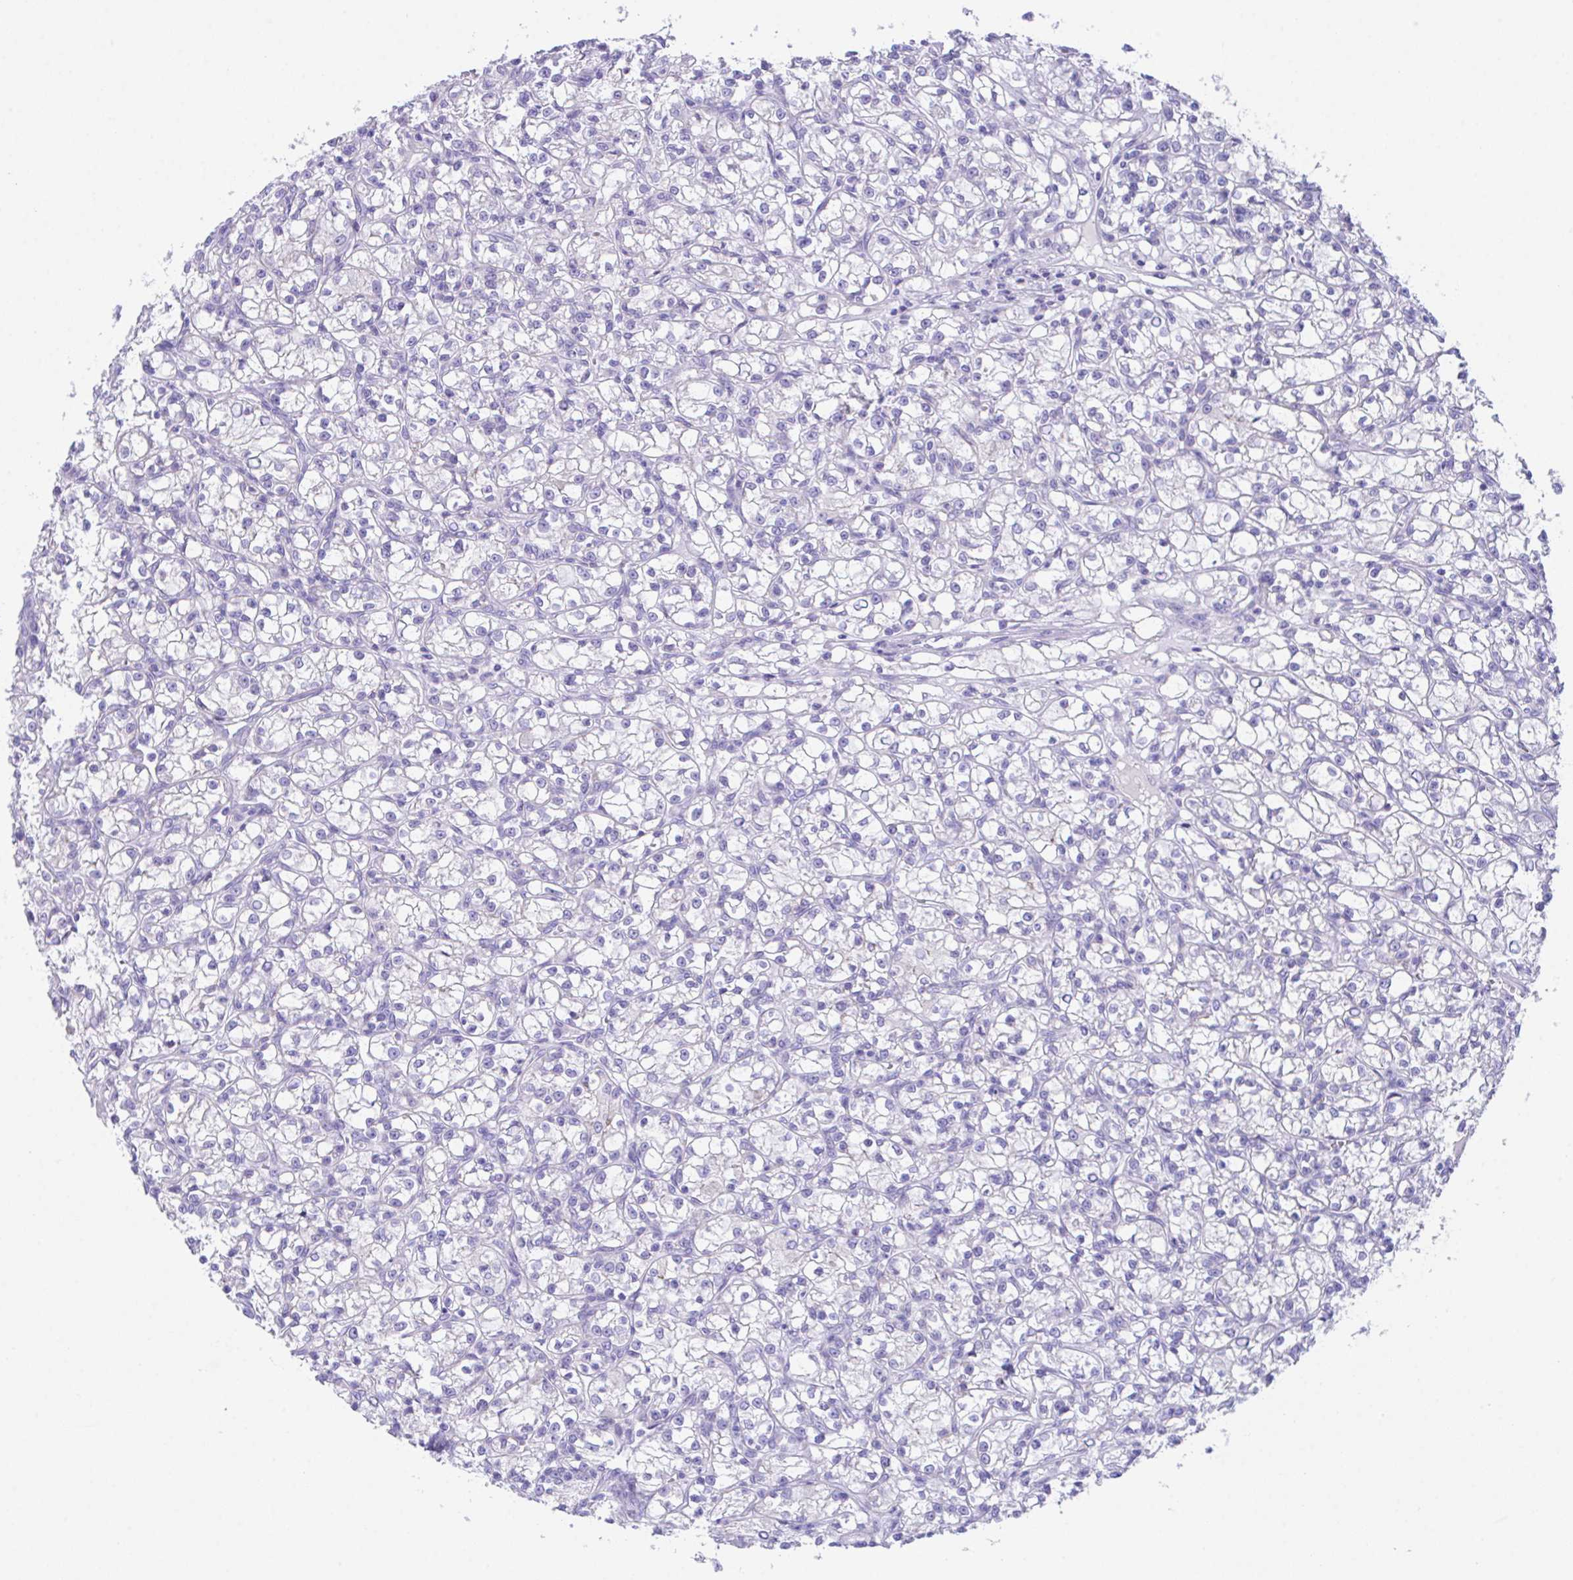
{"staining": {"intensity": "negative", "quantity": "none", "location": "none"}, "tissue": "renal cancer", "cell_type": "Tumor cells", "image_type": "cancer", "snomed": [{"axis": "morphology", "description": "Adenocarcinoma, NOS"}, {"axis": "topography", "description": "Kidney"}], "caption": "A photomicrograph of renal cancer (adenocarcinoma) stained for a protein shows no brown staining in tumor cells. Brightfield microscopy of immunohistochemistry (IHC) stained with DAB (3,3'-diaminobenzidine) (brown) and hematoxylin (blue), captured at high magnification.", "gene": "SLC16A6", "patient": {"sex": "female", "age": 59}}